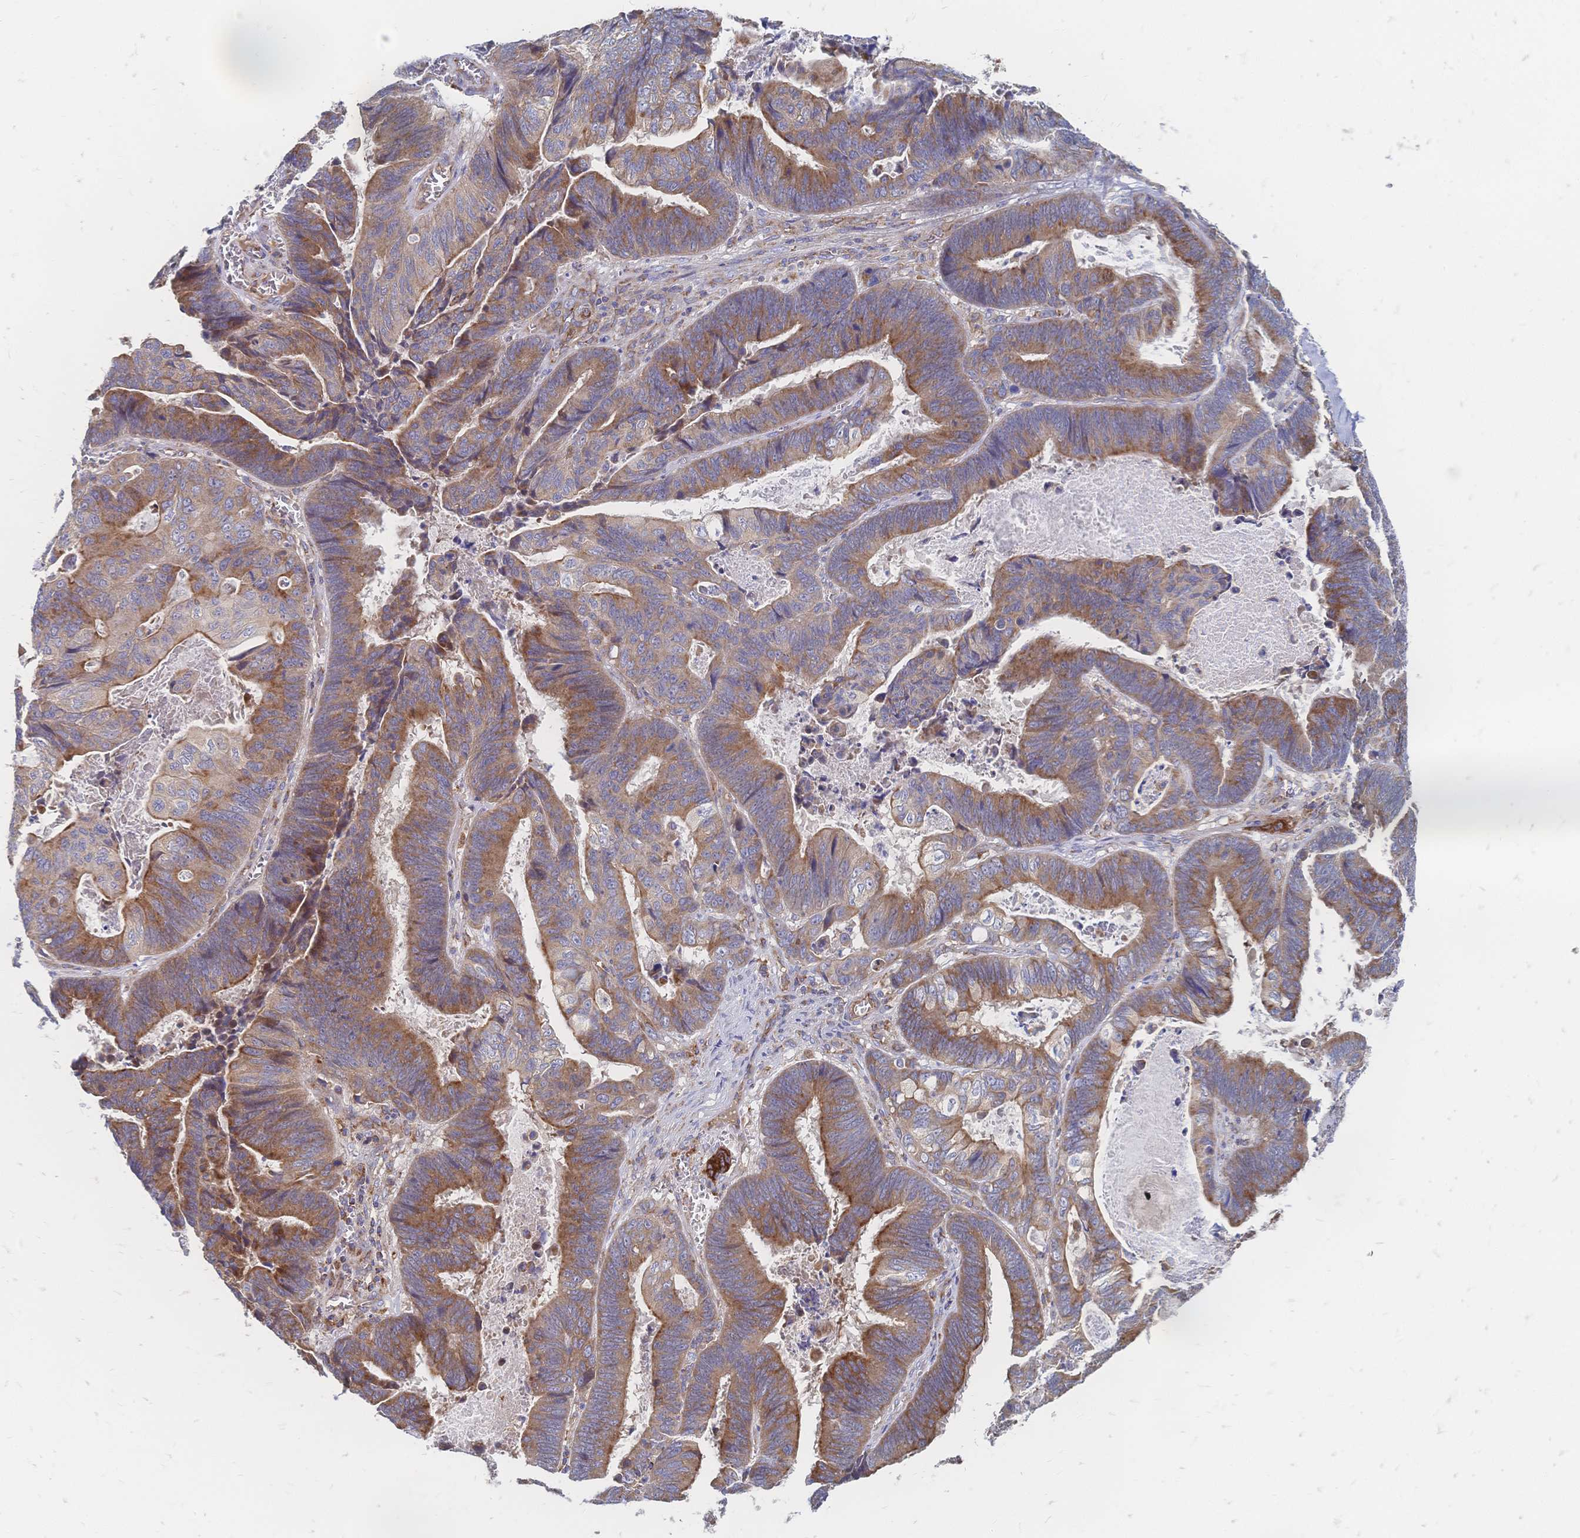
{"staining": {"intensity": "moderate", "quantity": ">75%", "location": "cytoplasmic/membranous"}, "tissue": "lung cancer", "cell_type": "Tumor cells", "image_type": "cancer", "snomed": [{"axis": "morphology", "description": "Aneuploidy"}, {"axis": "morphology", "description": "Adenocarcinoma, NOS"}, {"axis": "morphology", "description": "Adenocarcinoma primary or metastatic"}, {"axis": "topography", "description": "Lung"}], "caption": "Lung cancer stained with a brown dye displays moderate cytoplasmic/membranous positive staining in about >75% of tumor cells.", "gene": "SORBS1", "patient": {"sex": "female", "age": 75}}